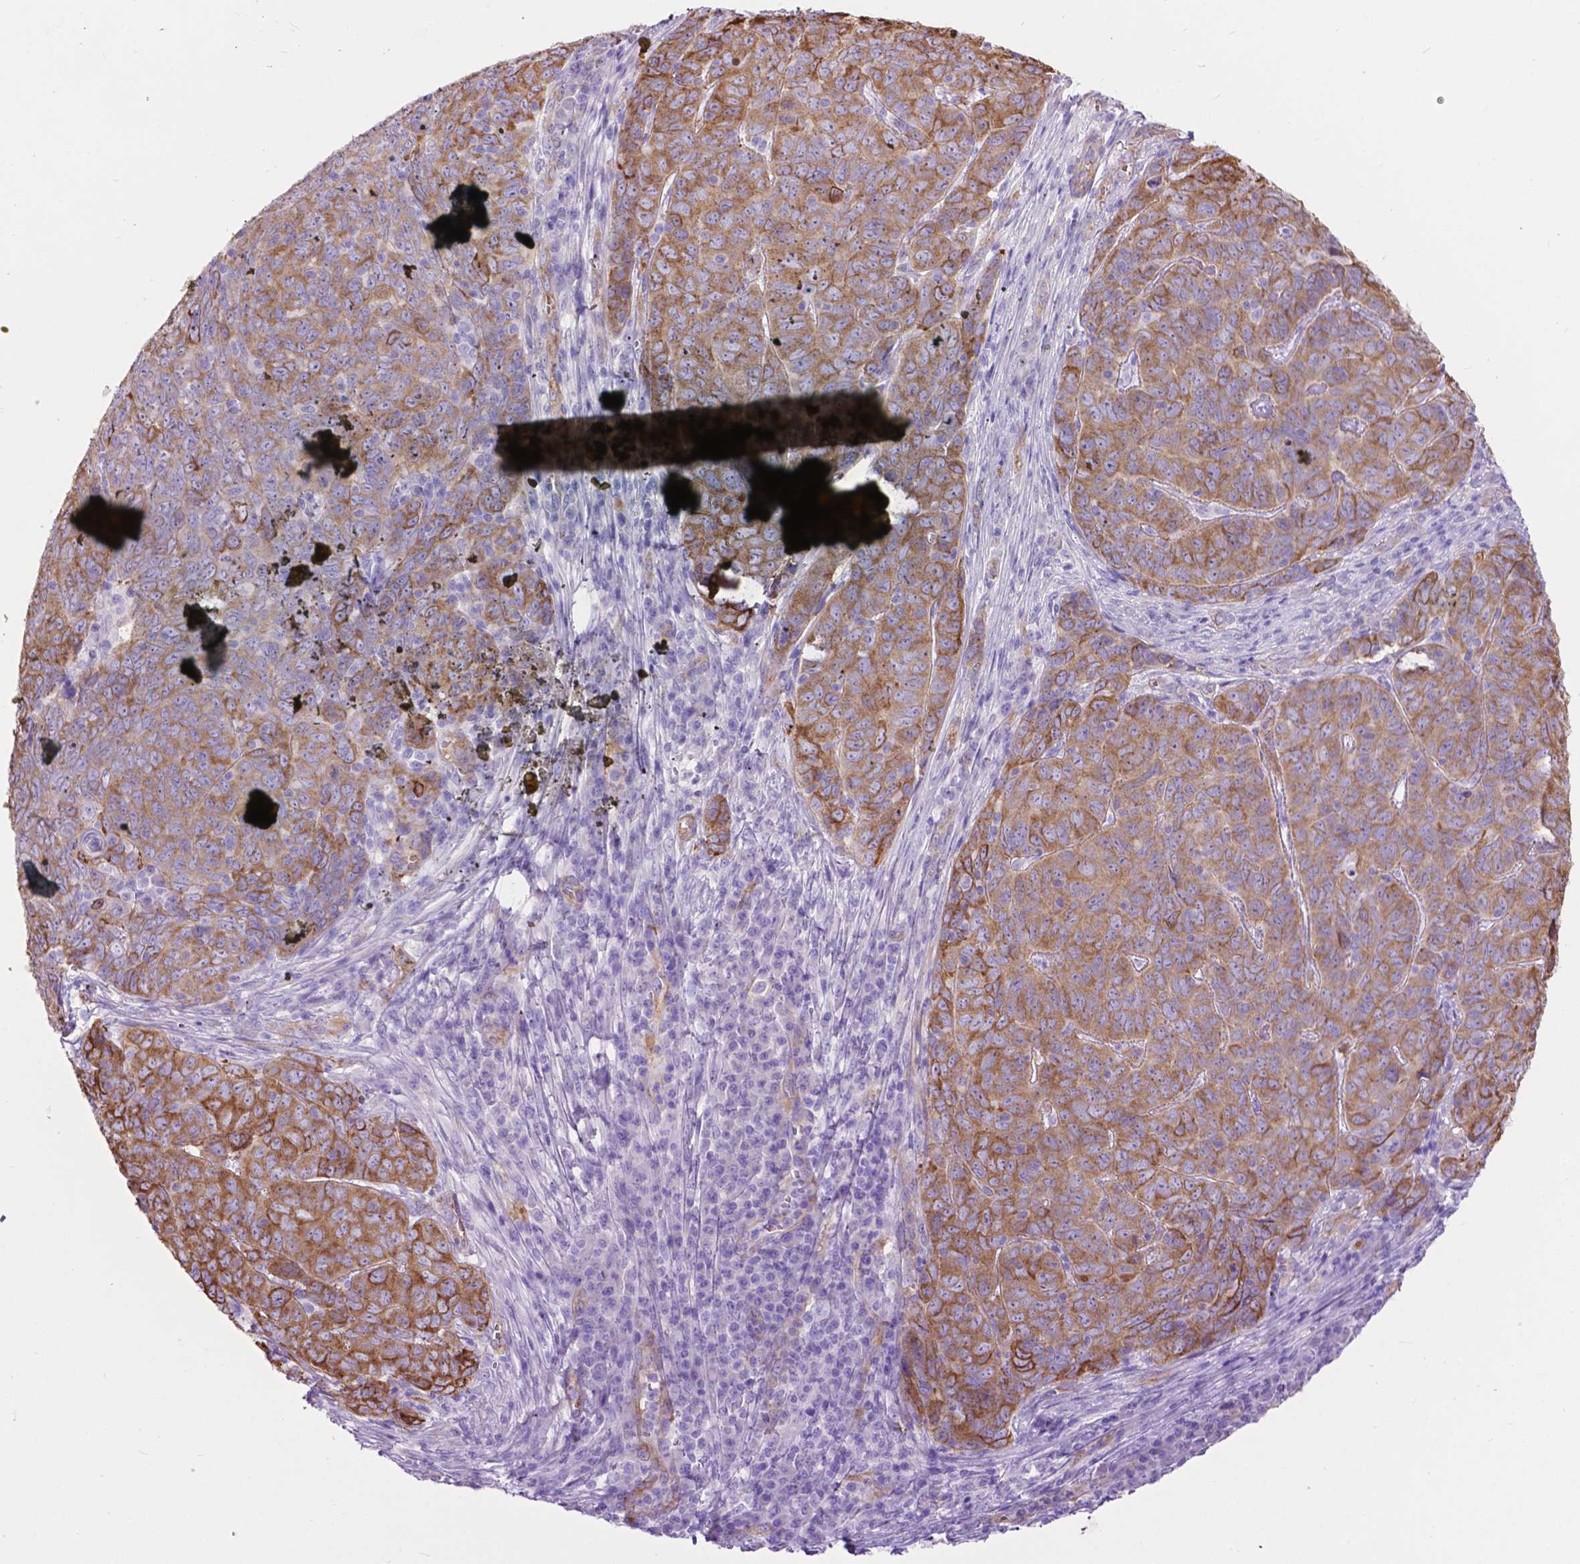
{"staining": {"intensity": "moderate", "quantity": ">75%", "location": "cytoplasmic/membranous"}, "tissue": "skin cancer", "cell_type": "Tumor cells", "image_type": "cancer", "snomed": [{"axis": "morphology", "description": "Squamous cell carcinoma, NOS"}, {"axis": "topography", "description": "Skin"}, {"axis": "topography", "description": "Anal"}], "caption": "Skin cancer tissue shows moderate cytoplasmic/membranous staining in about >75% of tumor cells", "gene": "PCDHA12", "patient": {"sex": "female", "age": 51}}